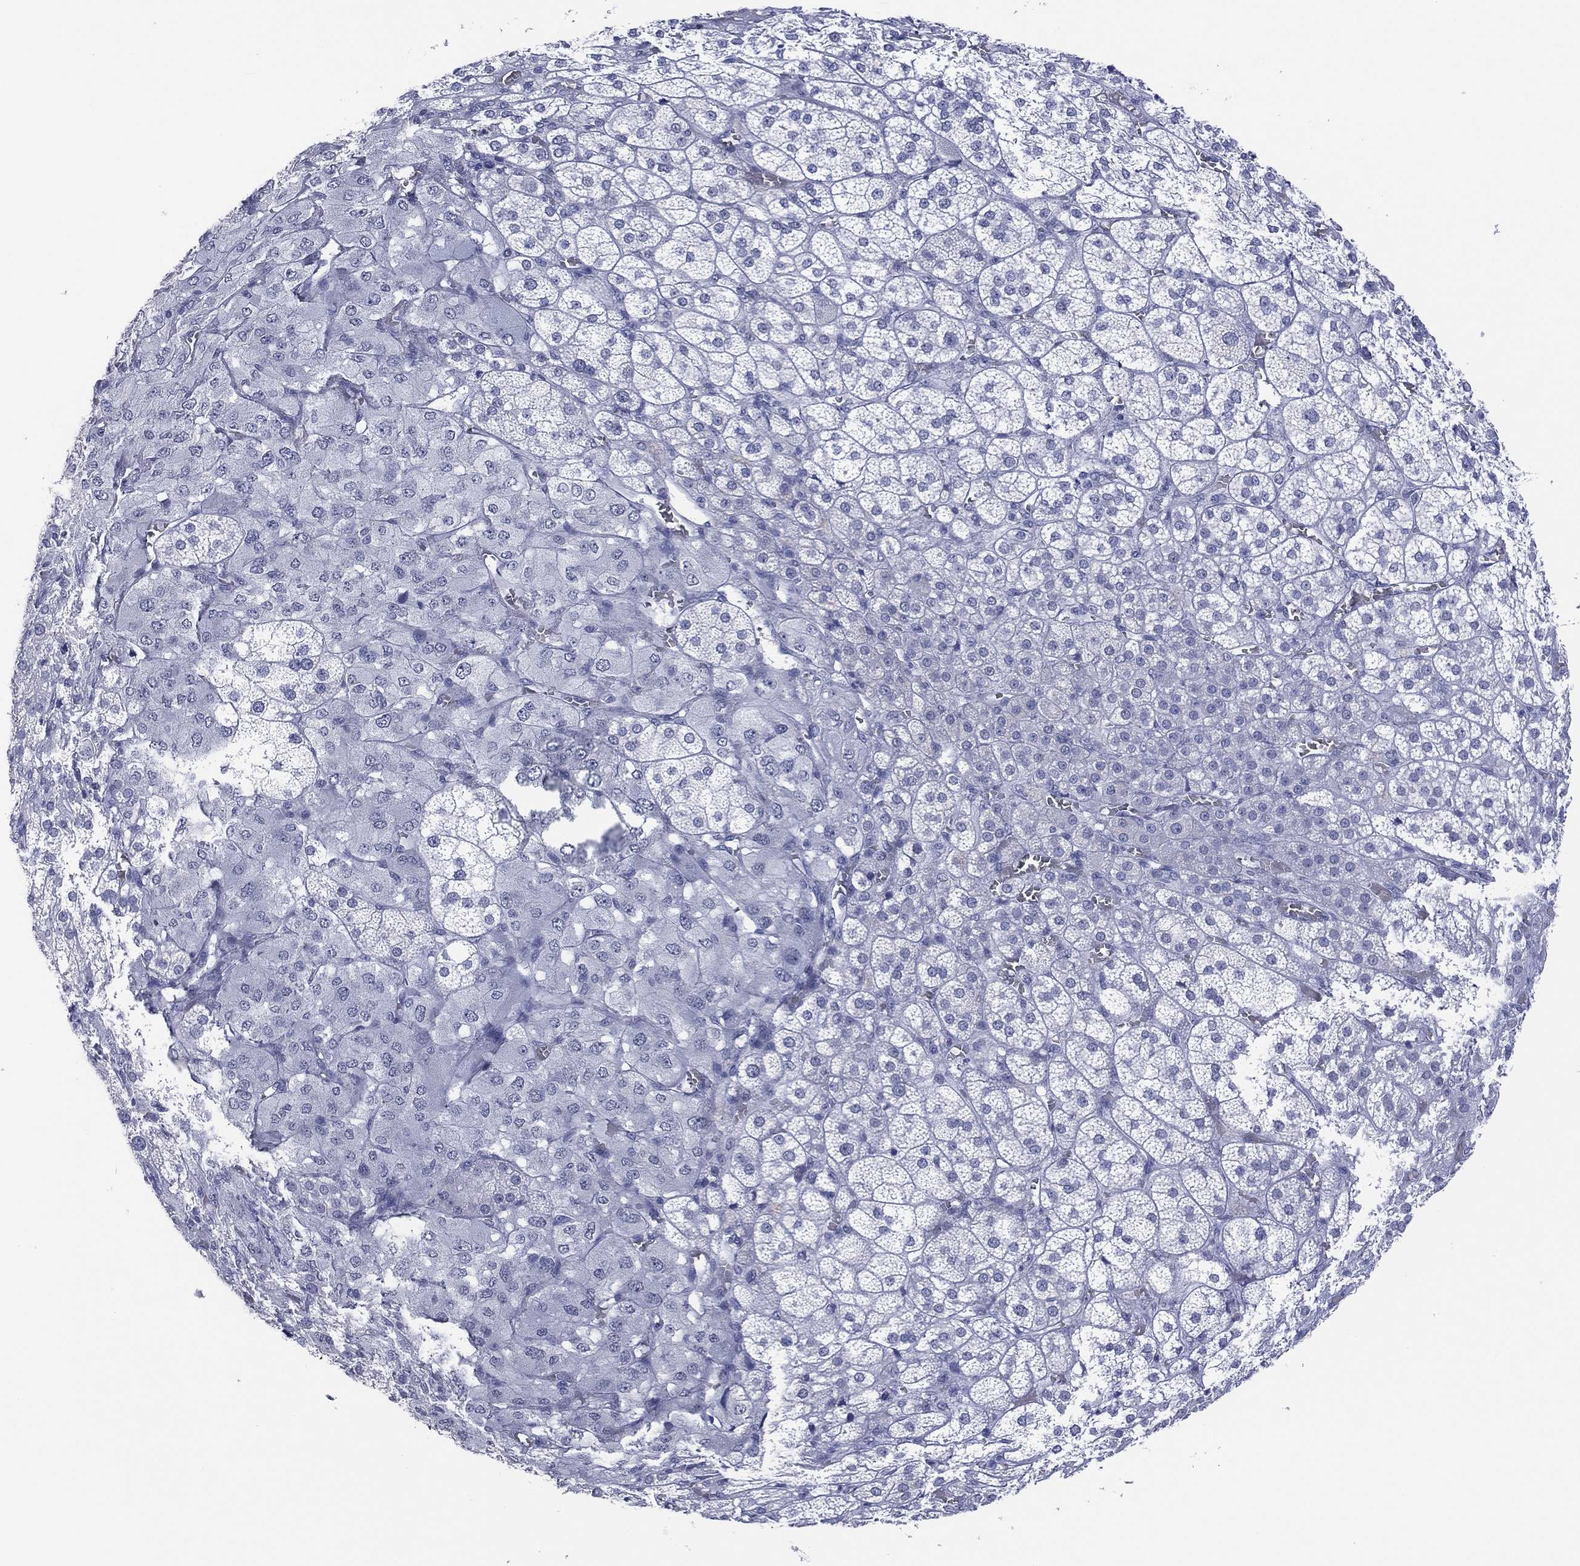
{"staining": {"intensity": "negative", "quantity": "none", "location": "none"}, "tissue": "adrenal gland", "cell_type": "Glandular cells", "image_type": "normal", "snomed": [{"axis": "morphology", "description": "Normal tissue, NOS"}, {"axis": "topography", "description": "Adrenal gland"}], "caption": "This is a histopathology image of IHC staining of normal adrenal gland, which shows no positivity in glandular cells. (DAB (3,3'-diaminobenzidine) IHC visualized using brightfield microscopy, high magnification).", "gene": "UTF1", "patient": {"sex": "female", "age": 60}}